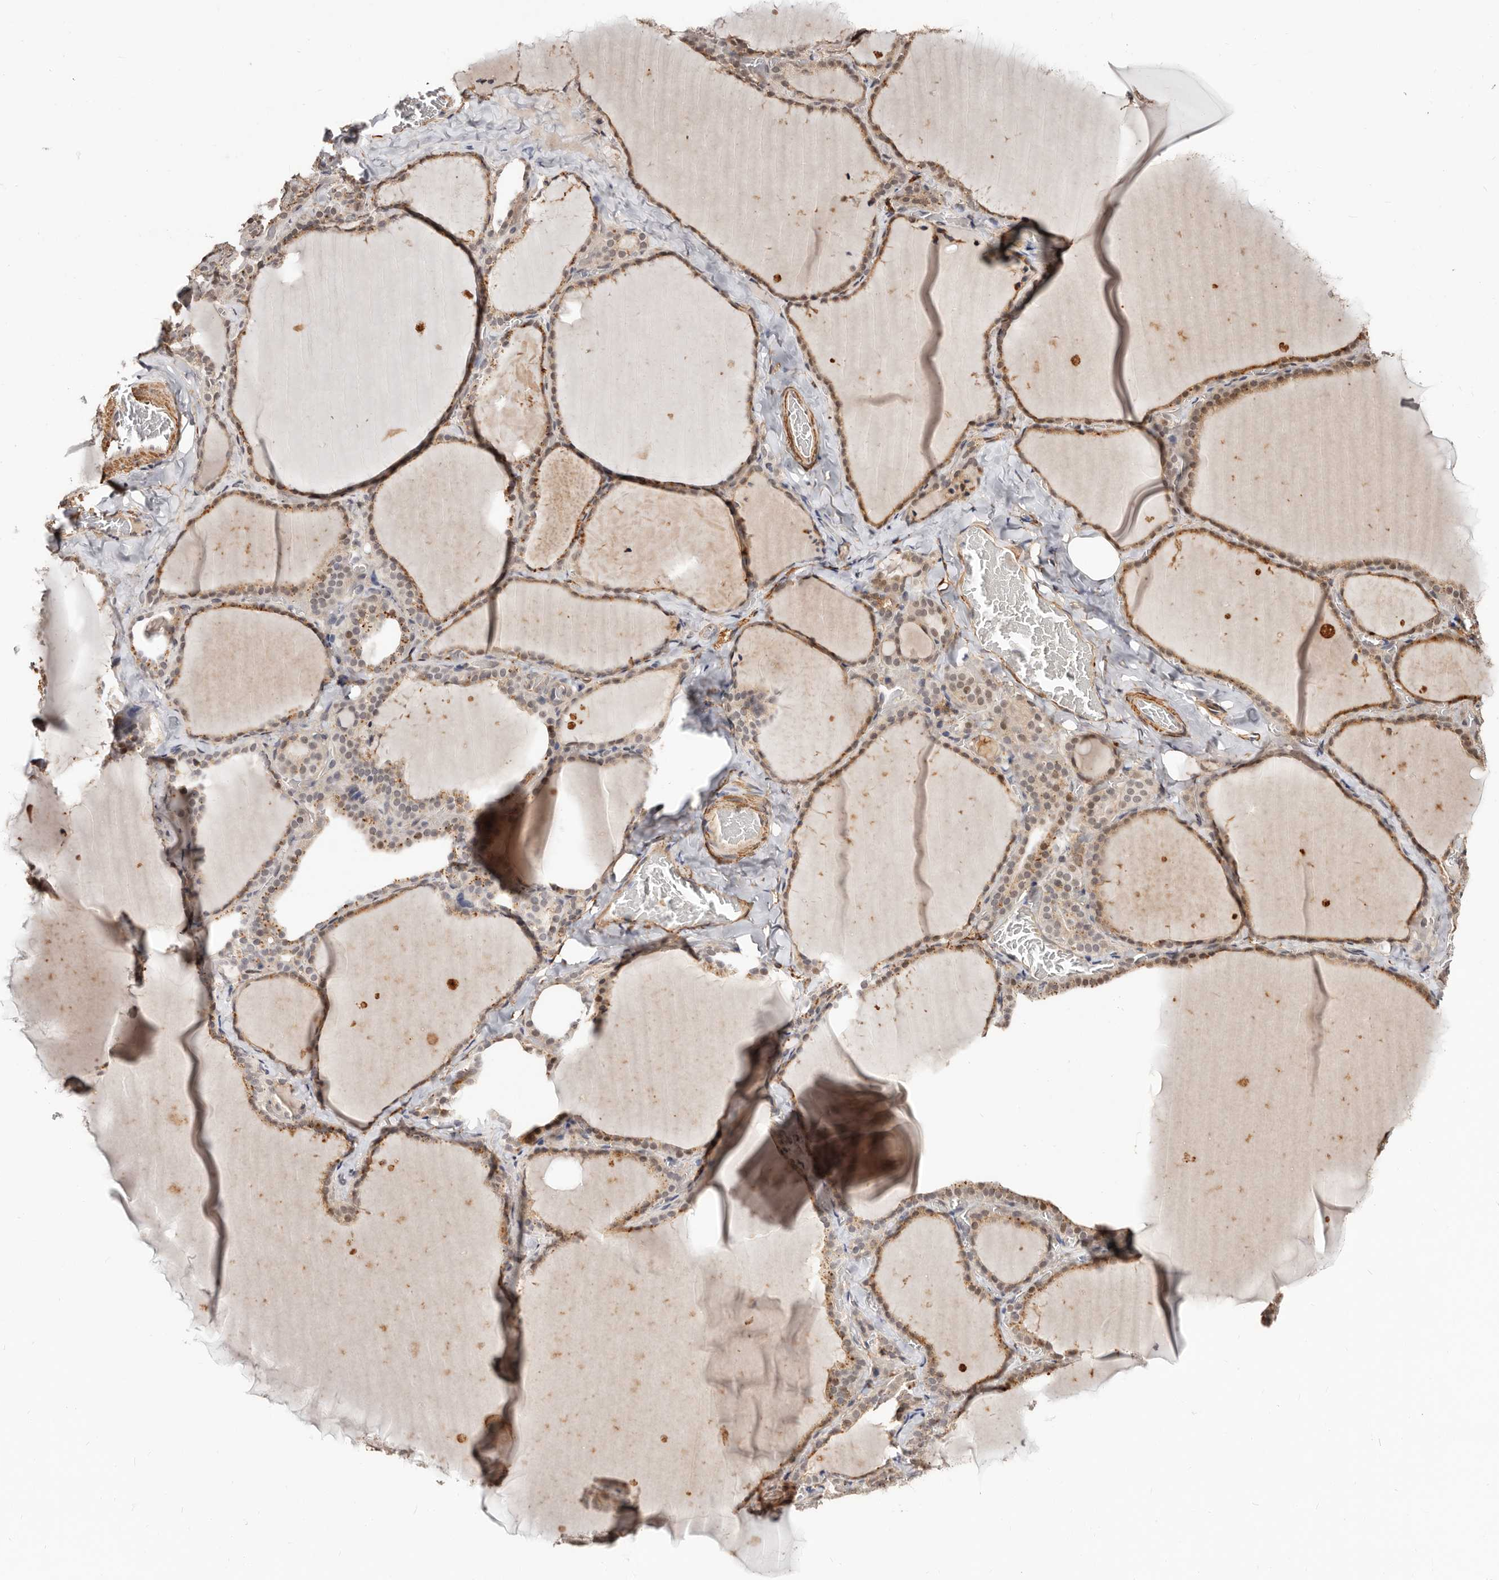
{"staining": {"intensity": "moderate", "quantity": "25%-75%", "location": "cytoplasmic/membranous,nuclear"}, "tissue": "thyroid gland", "cell_type": "Glandular cells", "image_type": "normal", "snomed": [{"axis": "morphology", "description": "Normal tissue, NOS"}, {"axis": "topography", "description": "Thyroid gland"}], "caption": "IHC micrograph of benign thyroid gland: human thyroid gland stained using immunohistochemistry reveals medium levels of moderate protein expression localized specifically in the cytoplasmic/membranous,nuclear of glandular cells, appearing as a cytoplasmic/membranous,nuclear brown color.", "gene": "TRIP13", "patient": {"sex": "female", "age": 22}}